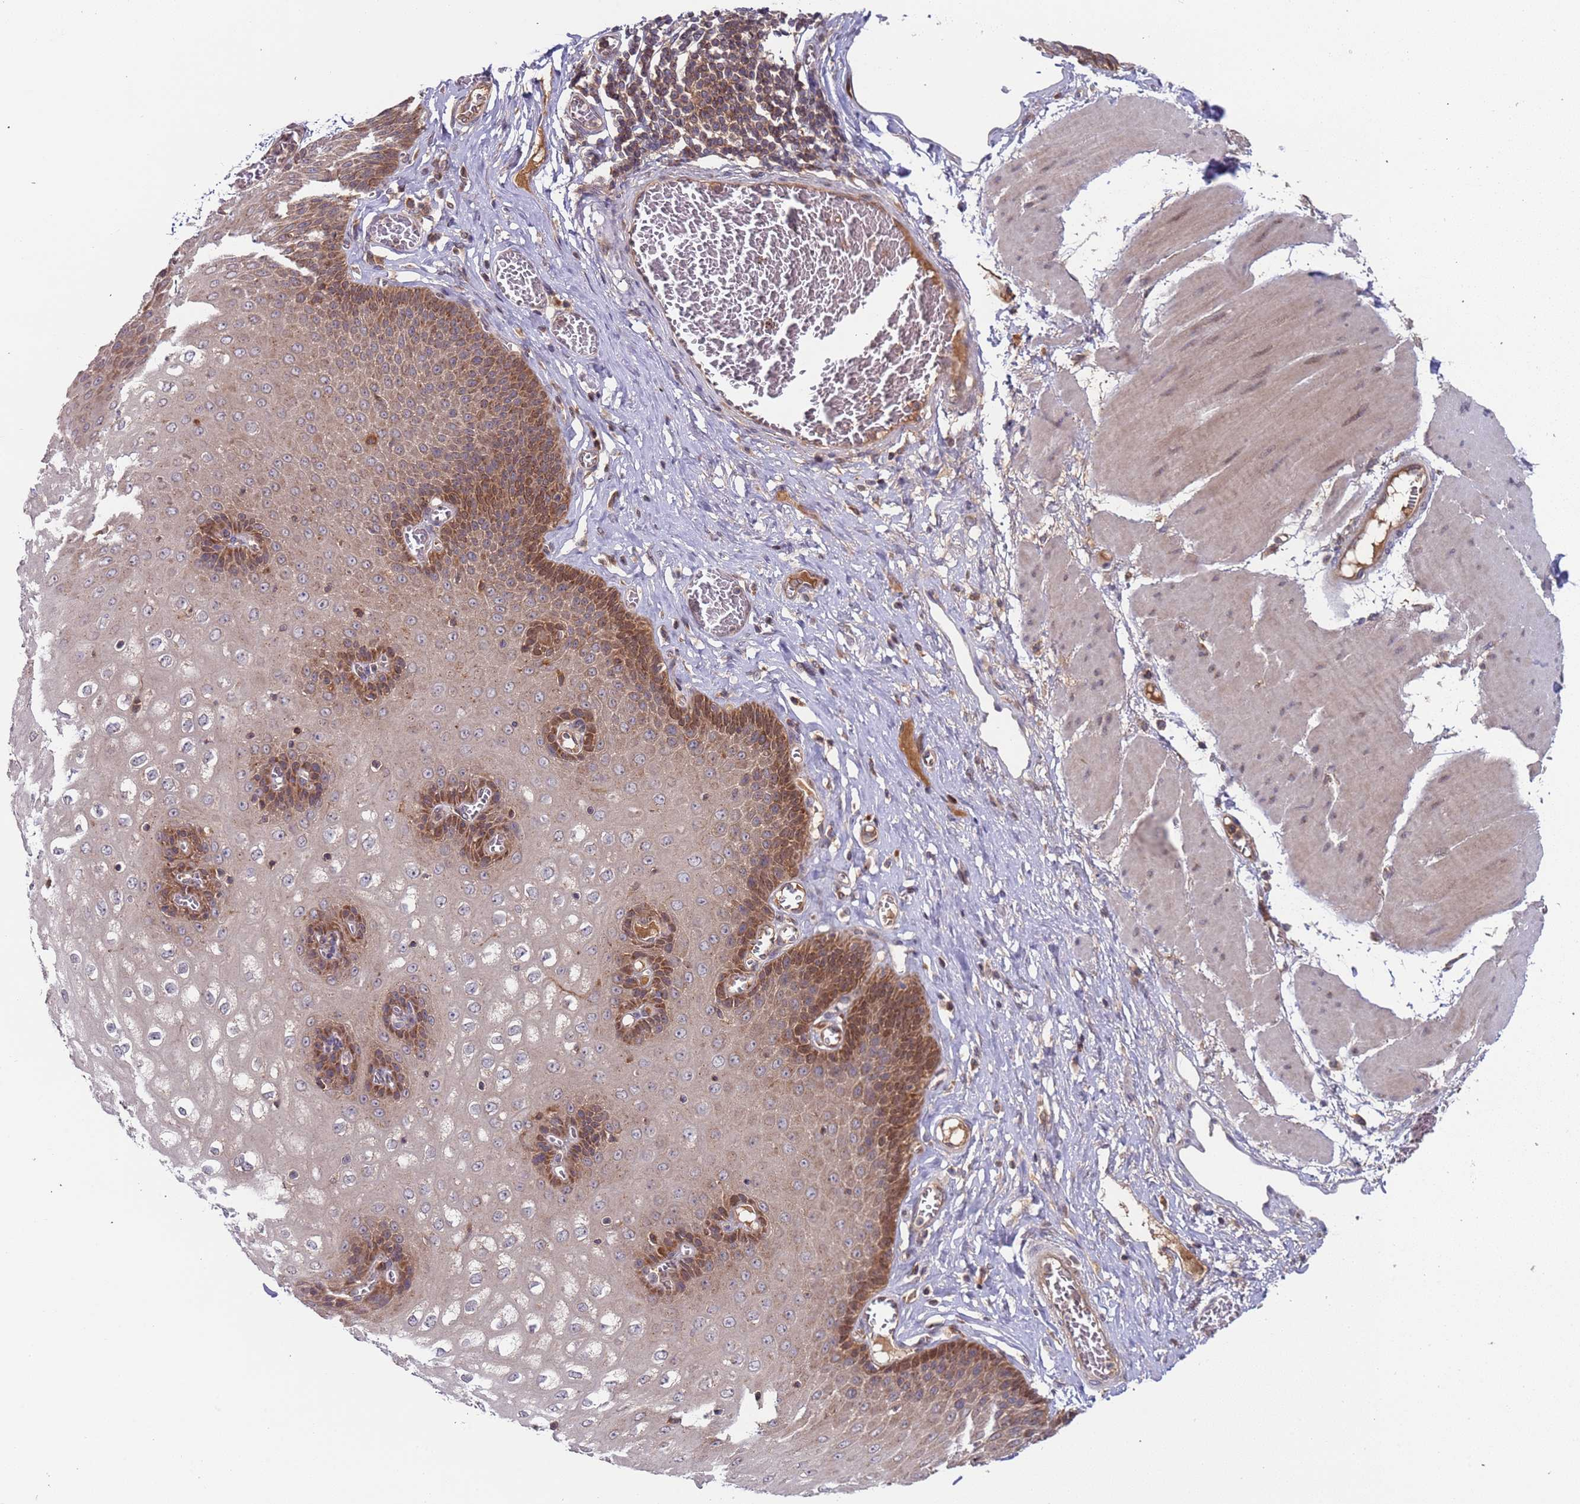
{"staining": {"intensity": "moderate", "quantity": ">75%", "location": "cytoplasmic/membranous"}, "tissue": "esophagus", "cell_type": "Squamous epithelial cells", "image_type": "normal", "snomed": [{"axis": "morphology", "description": "Normal tissue, NOS"}, {"axis": "topography", "description": "Esophagus"}], "caption": "IHC histopathology image of unremarkable esophagus: esophagus stained using immunohistochemistry demonstrates medium levels of moderate protein expression localized specifically in the cytoplasmic/membranous of squamous epithelial cells, appearing as a cytoplasmic/membranous brown color.", "gene": "OR5A2", "patient": {"sex": "male", "age": 60}}